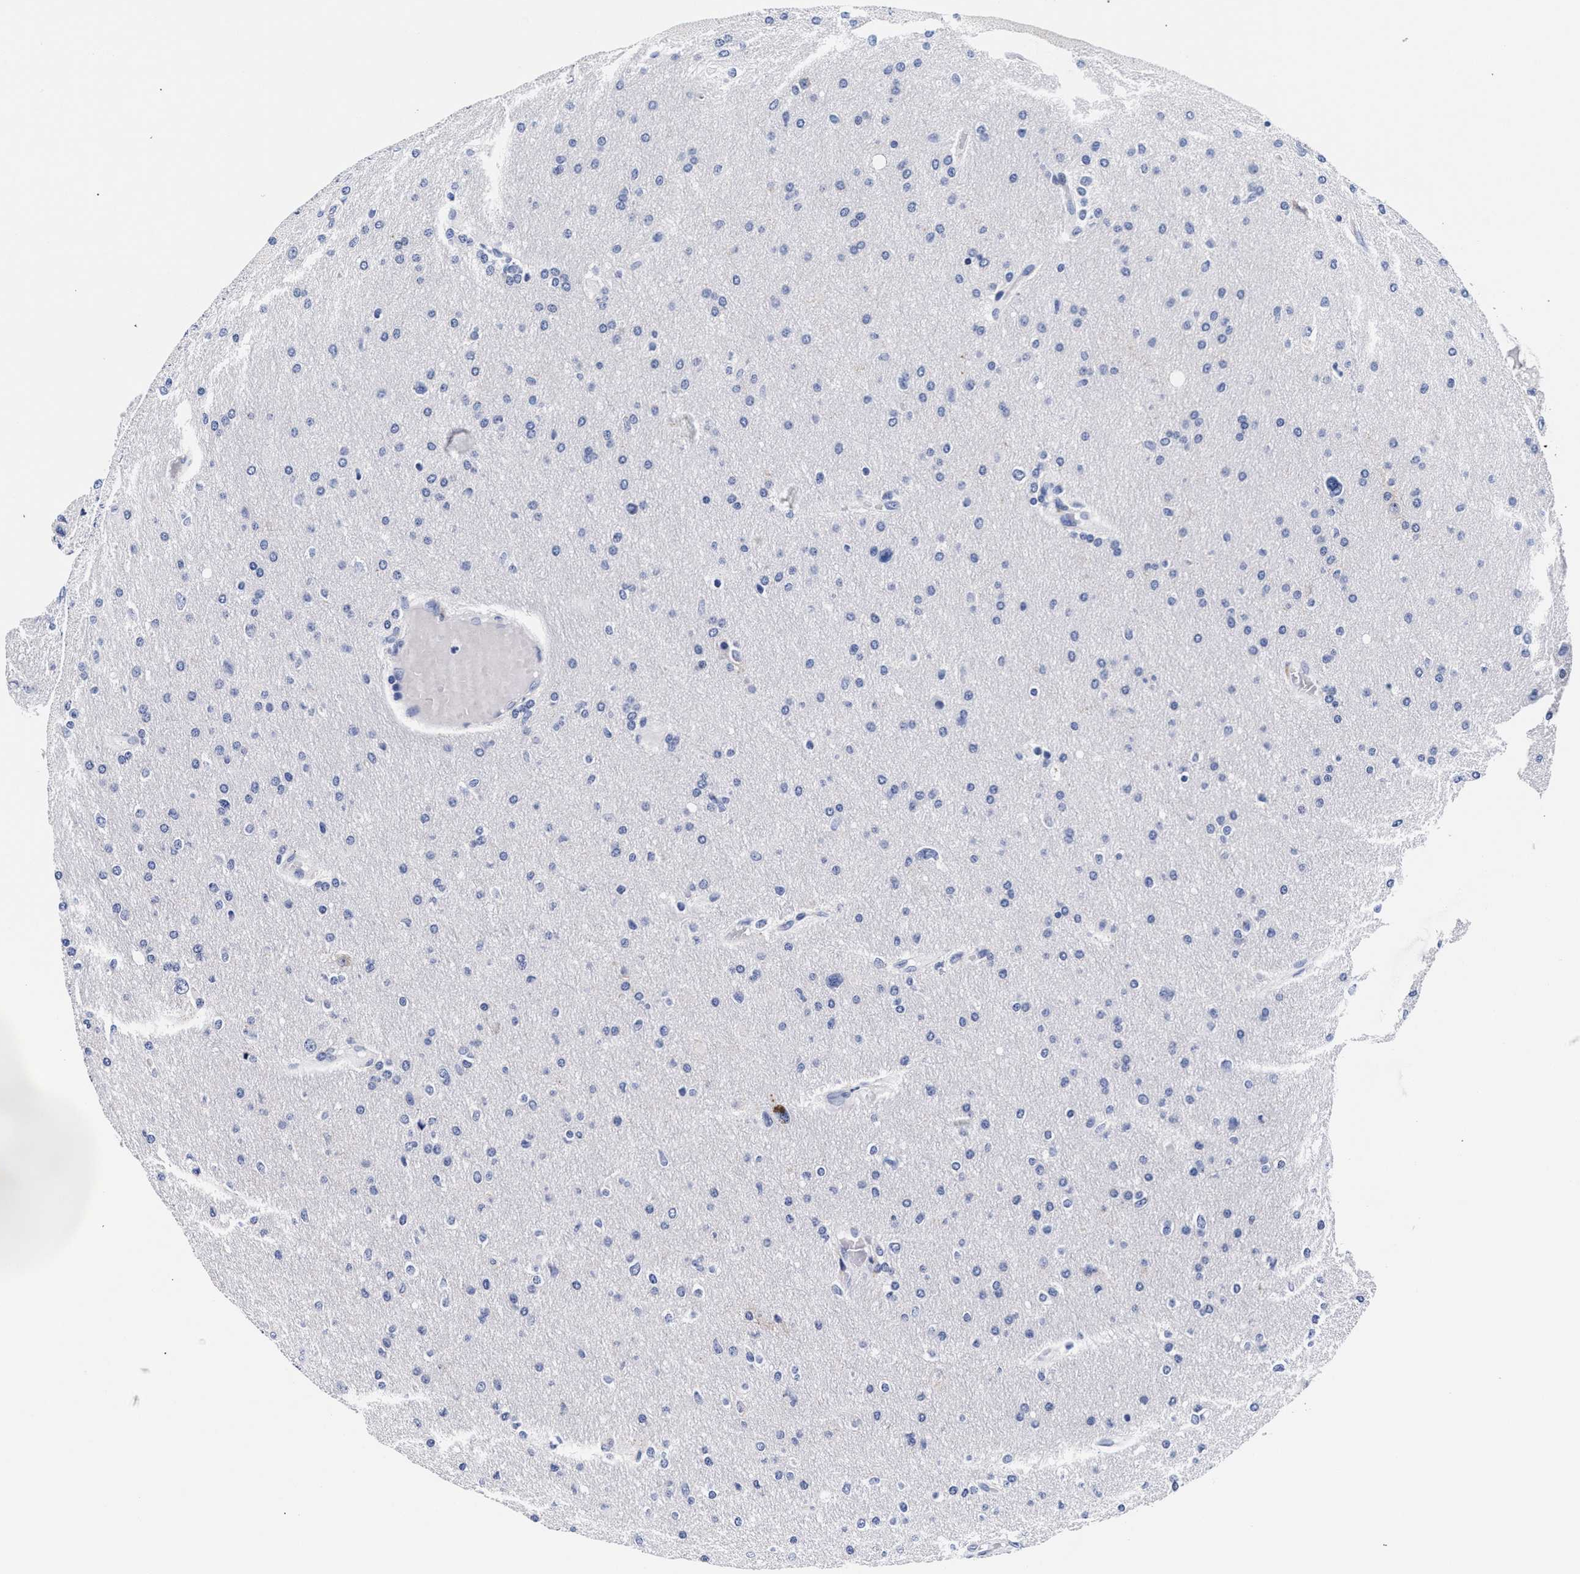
{"staining": {"intensity": "negative", "quantity": "none", "location": "none"}, "tissue": "glioma", "cell_type": "Tumor cells", "image_type": "cancer", "snomed": [{"axis": "morphology", "description": "Glioma, malignant, High grade"}, {"axis": "topography", "description": "Cerebral cortex"}], "caption": "Immunohistochemical staining of human malignant glioma (high-grade) shows no significant staining in tumor cells.", "gene": "RAB3B", "patient": {"sex": "female", "age": 36}}